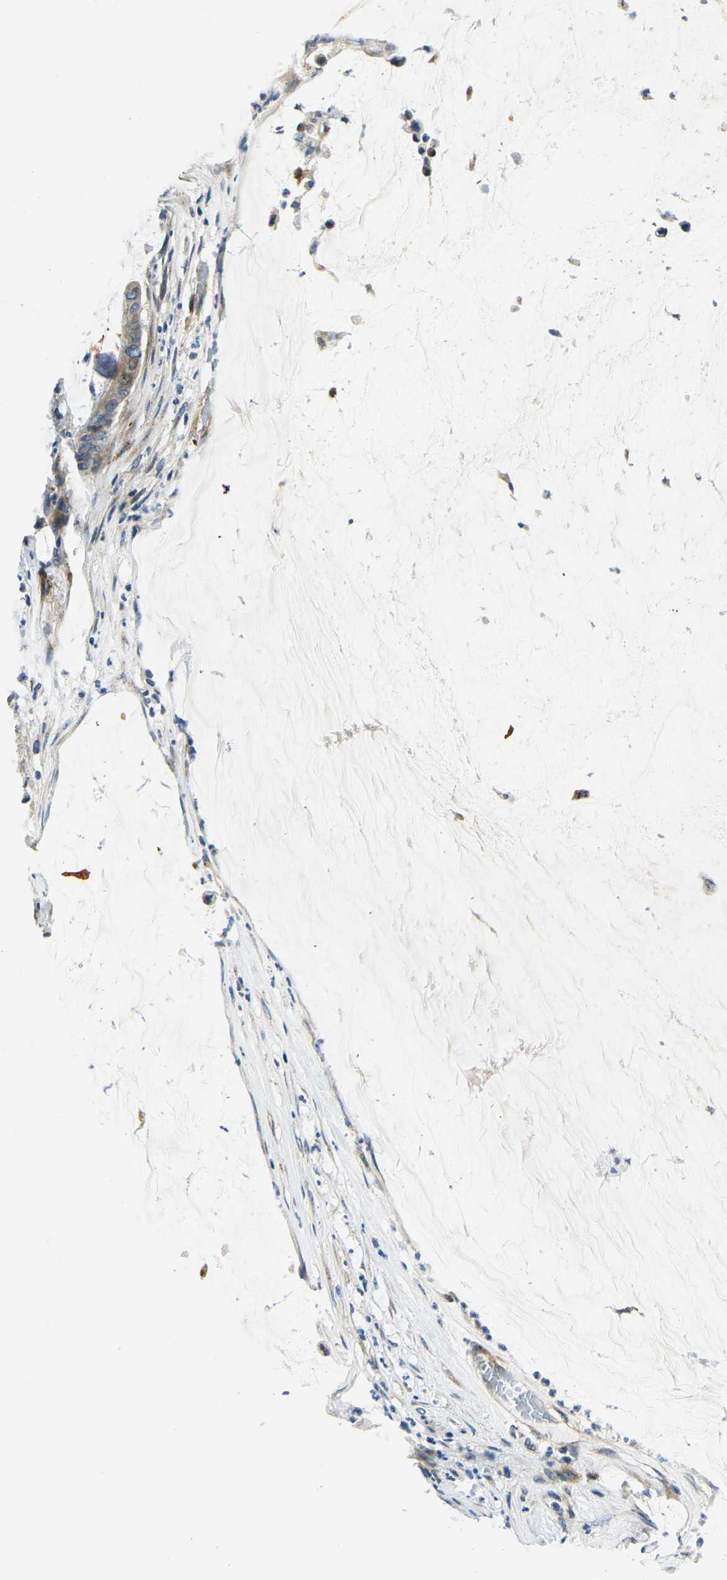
{"staining": {"intensity": "moderate", "quantity": "<25%", "location": "cytoplasmic/membranous"}, "tissue": "pancreatic cancer", "cell_type": "Tumor cells", "image_type": "cancer", "snomed": [{"axis": "morphology", "description": "Adenocarcinoma, NOS"}, {"axis": "topography", "description": "Pancreas"}], "caption": "Protein expression analysis of pancreatic cancer (adenocarcinoma) demonstrates moderate cytoplasmic/membranous expression in approximately <25% of tumor cells.", "gene": "RNF39", "patient": {"sex": "male", "age": 41}}